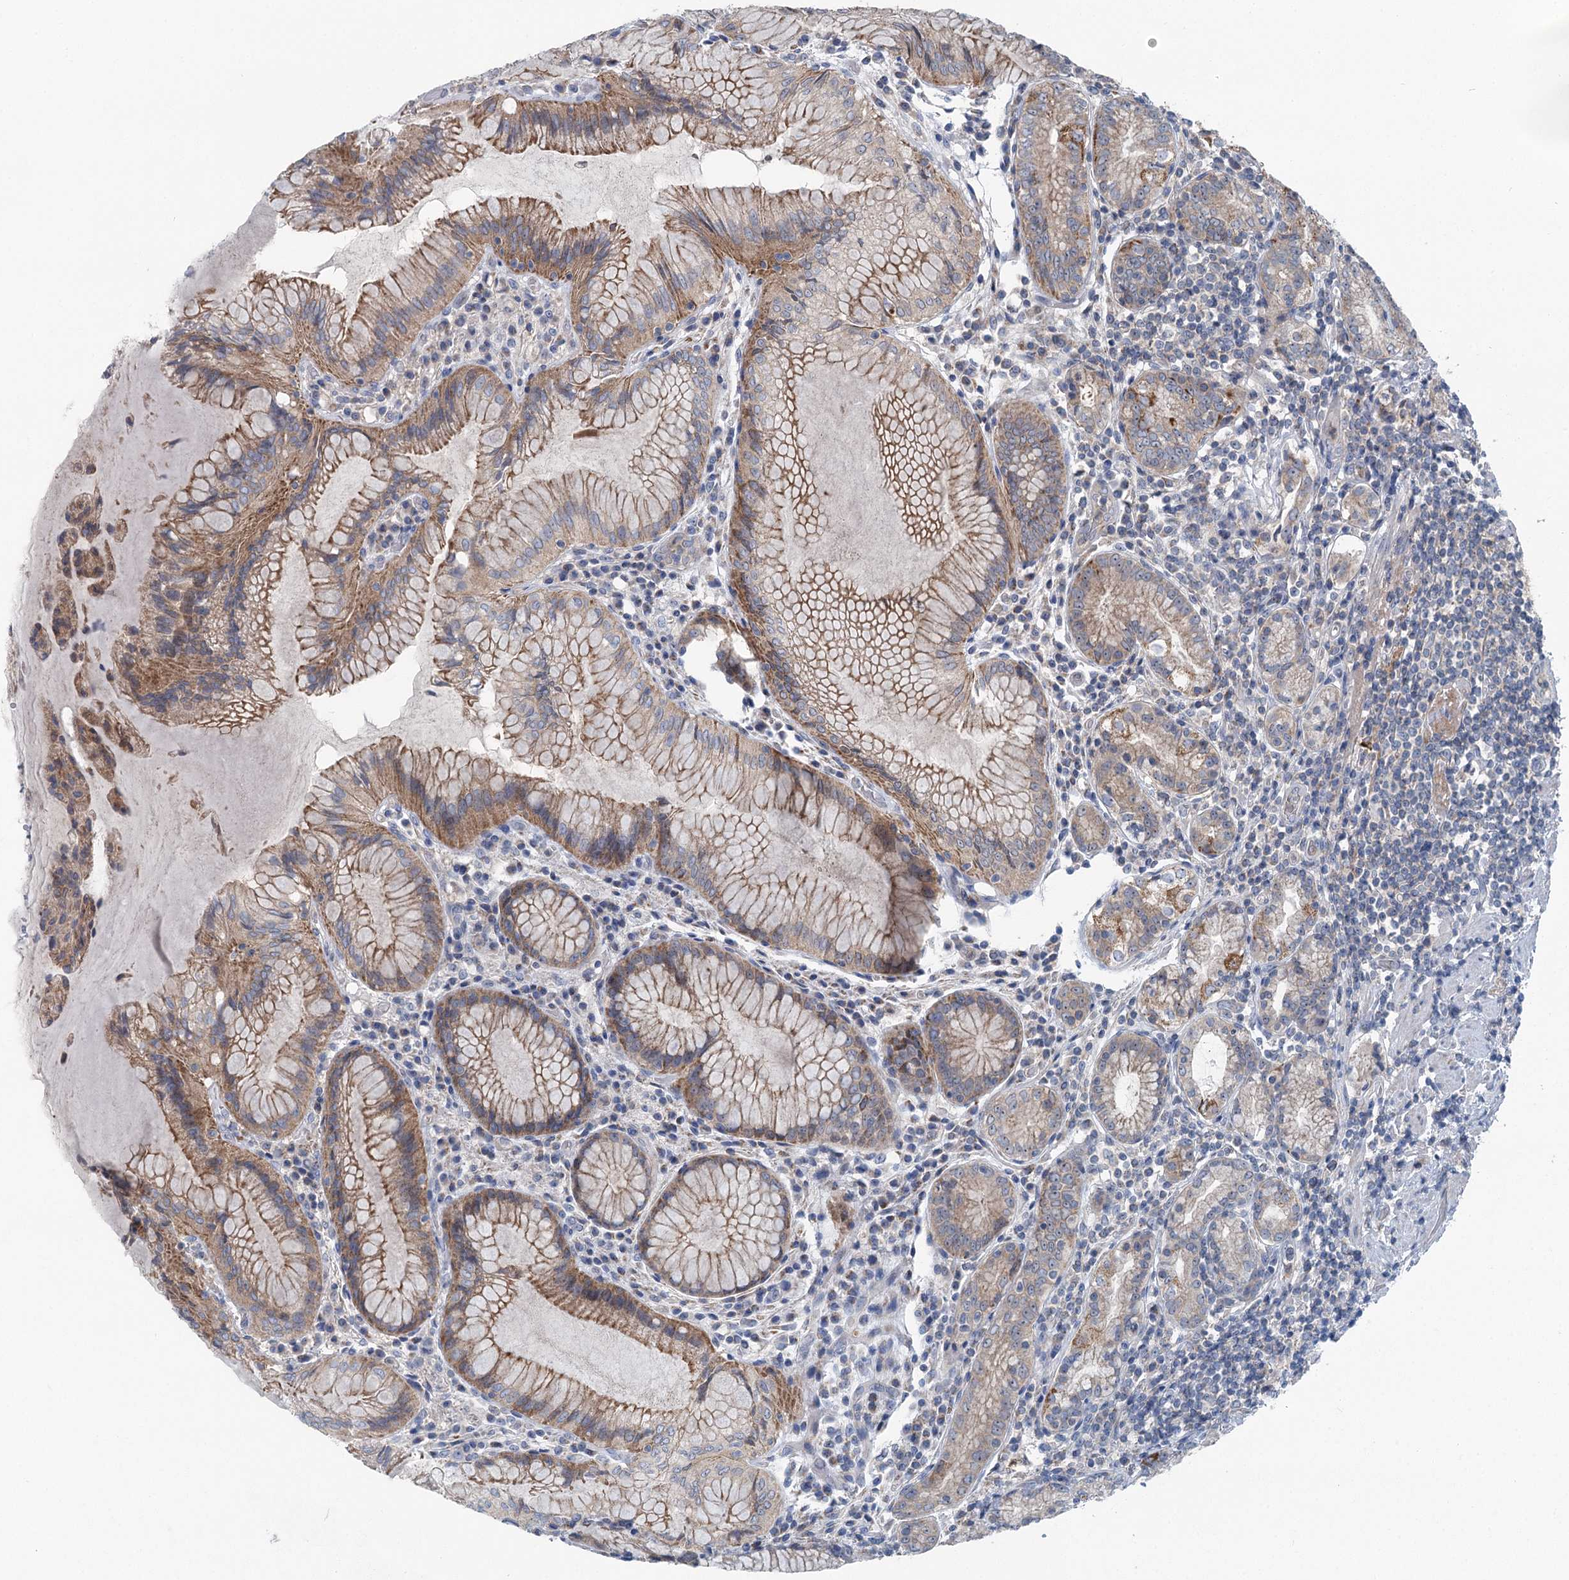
{"staining": {"intensity": "moderate", "quantity": ">75%", "location": "cytoplasmic/membranous"}, "tissue": "stomach", "cell_type": "Glandular cells", "image_type": "normal", "snomed": [{"axis": "morphology", "description": "Normal tissue, NOS"}, {"axis": "topography", "description": "Stomach, upper"}, {"axis": "topography", "description": "Stomach, lower"}], "caption": "This is a histology image of IHC staining of benign stomach, which shows moderate positivity in the cytoplasmic/membranous of glandular cells.", "gene": "MARK2", "patient": {"sex": "female", "age": 76}}